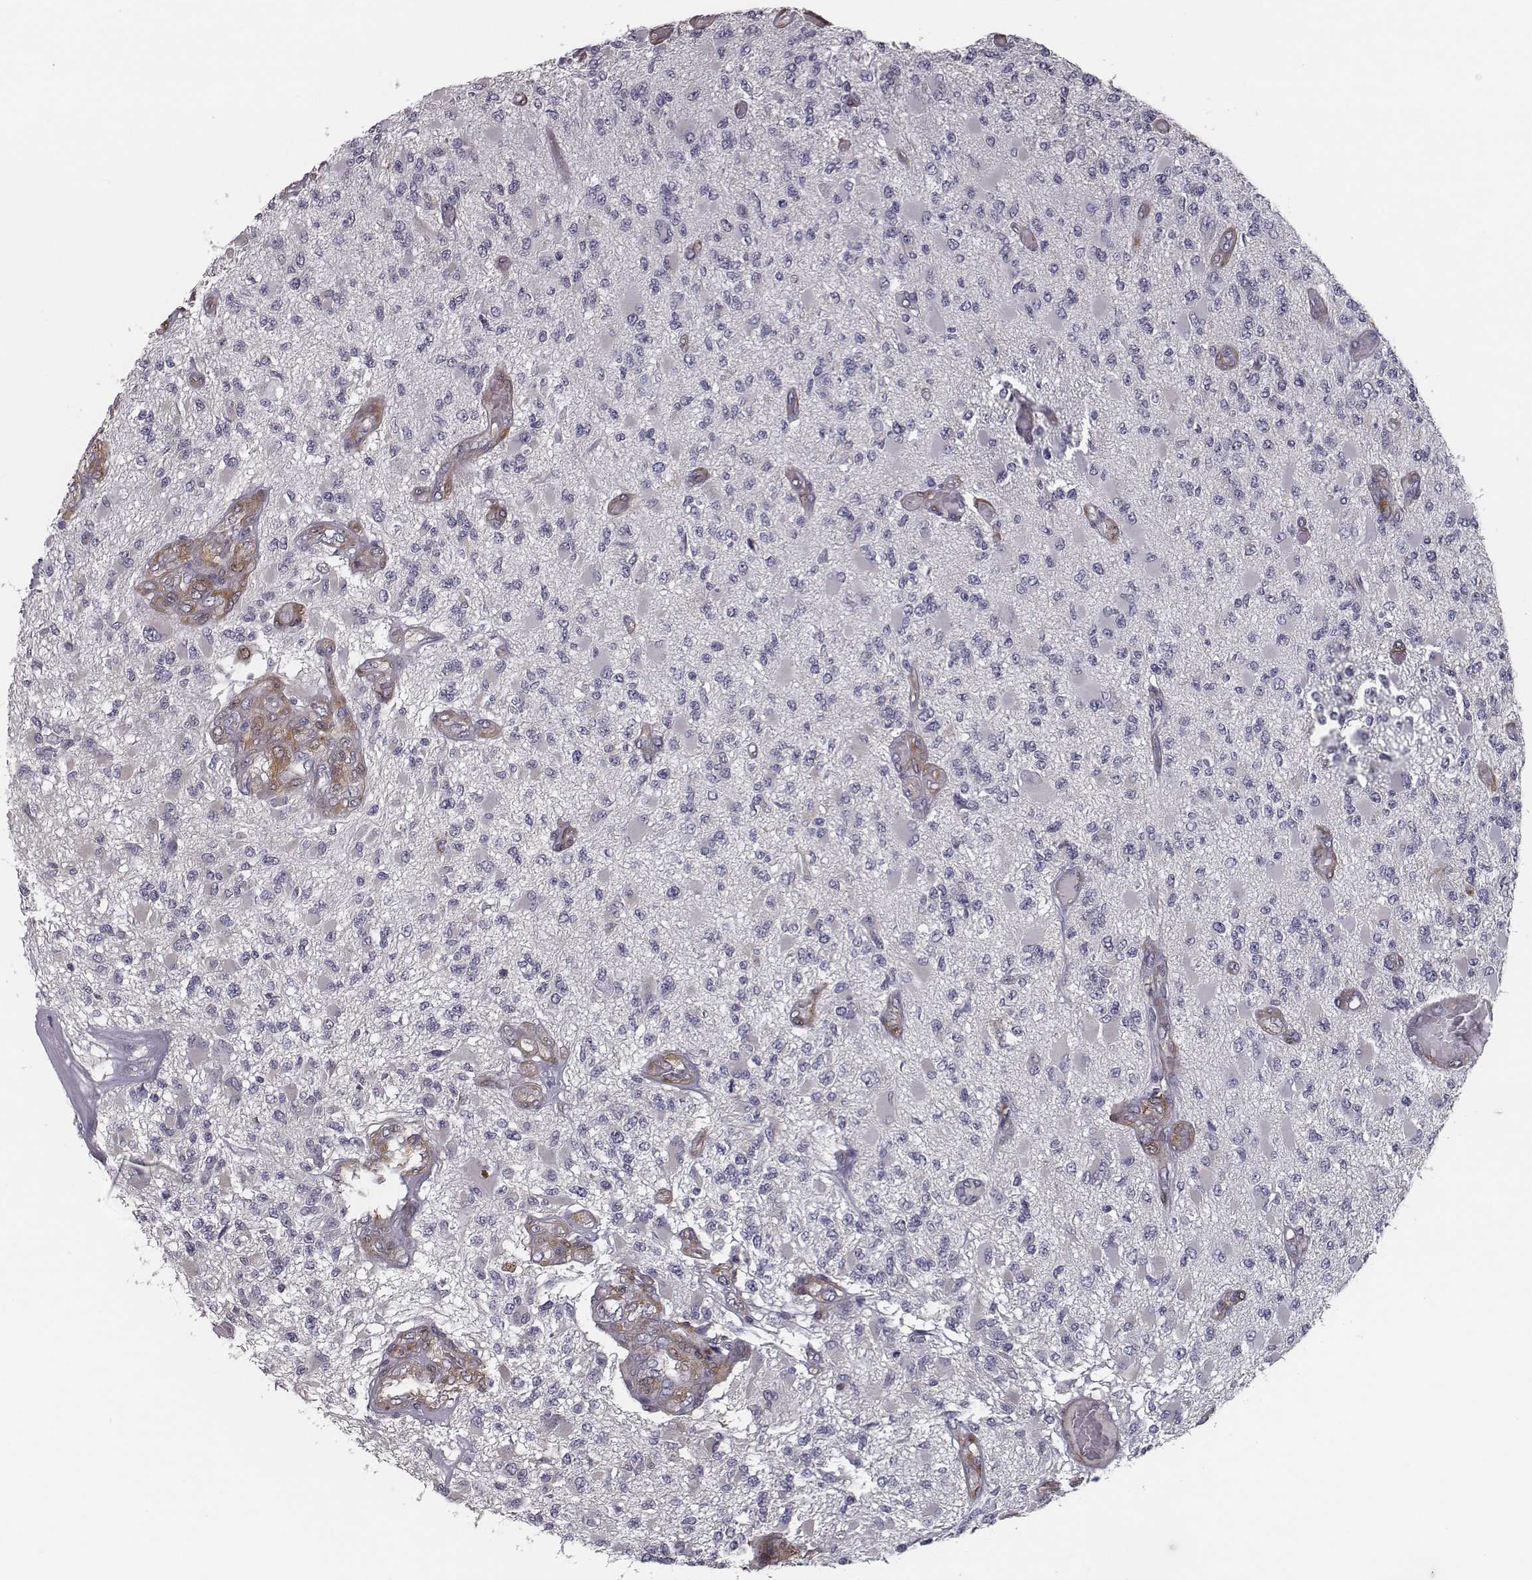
{"staining": {"intensity": "negative", "quantity": "none", "location": "none"}, "tissue": "glioma", "cell_type": "Tumor cells", "image_type": "cancer", "snomed": [{"axis": "morphology", "description": "Glioma, malignant, High grade"}, {"axis": "topography", "description": "Brain"}], "caption": "Tumor cells show no significant positivity in high-grade glioma (malignant). The staining is performed using DAB brown chromogen with nuclei counter-stained in using hematoxylin.", "gene": "ISYNA1", "patient": {"sex": "female", "age": 63}}